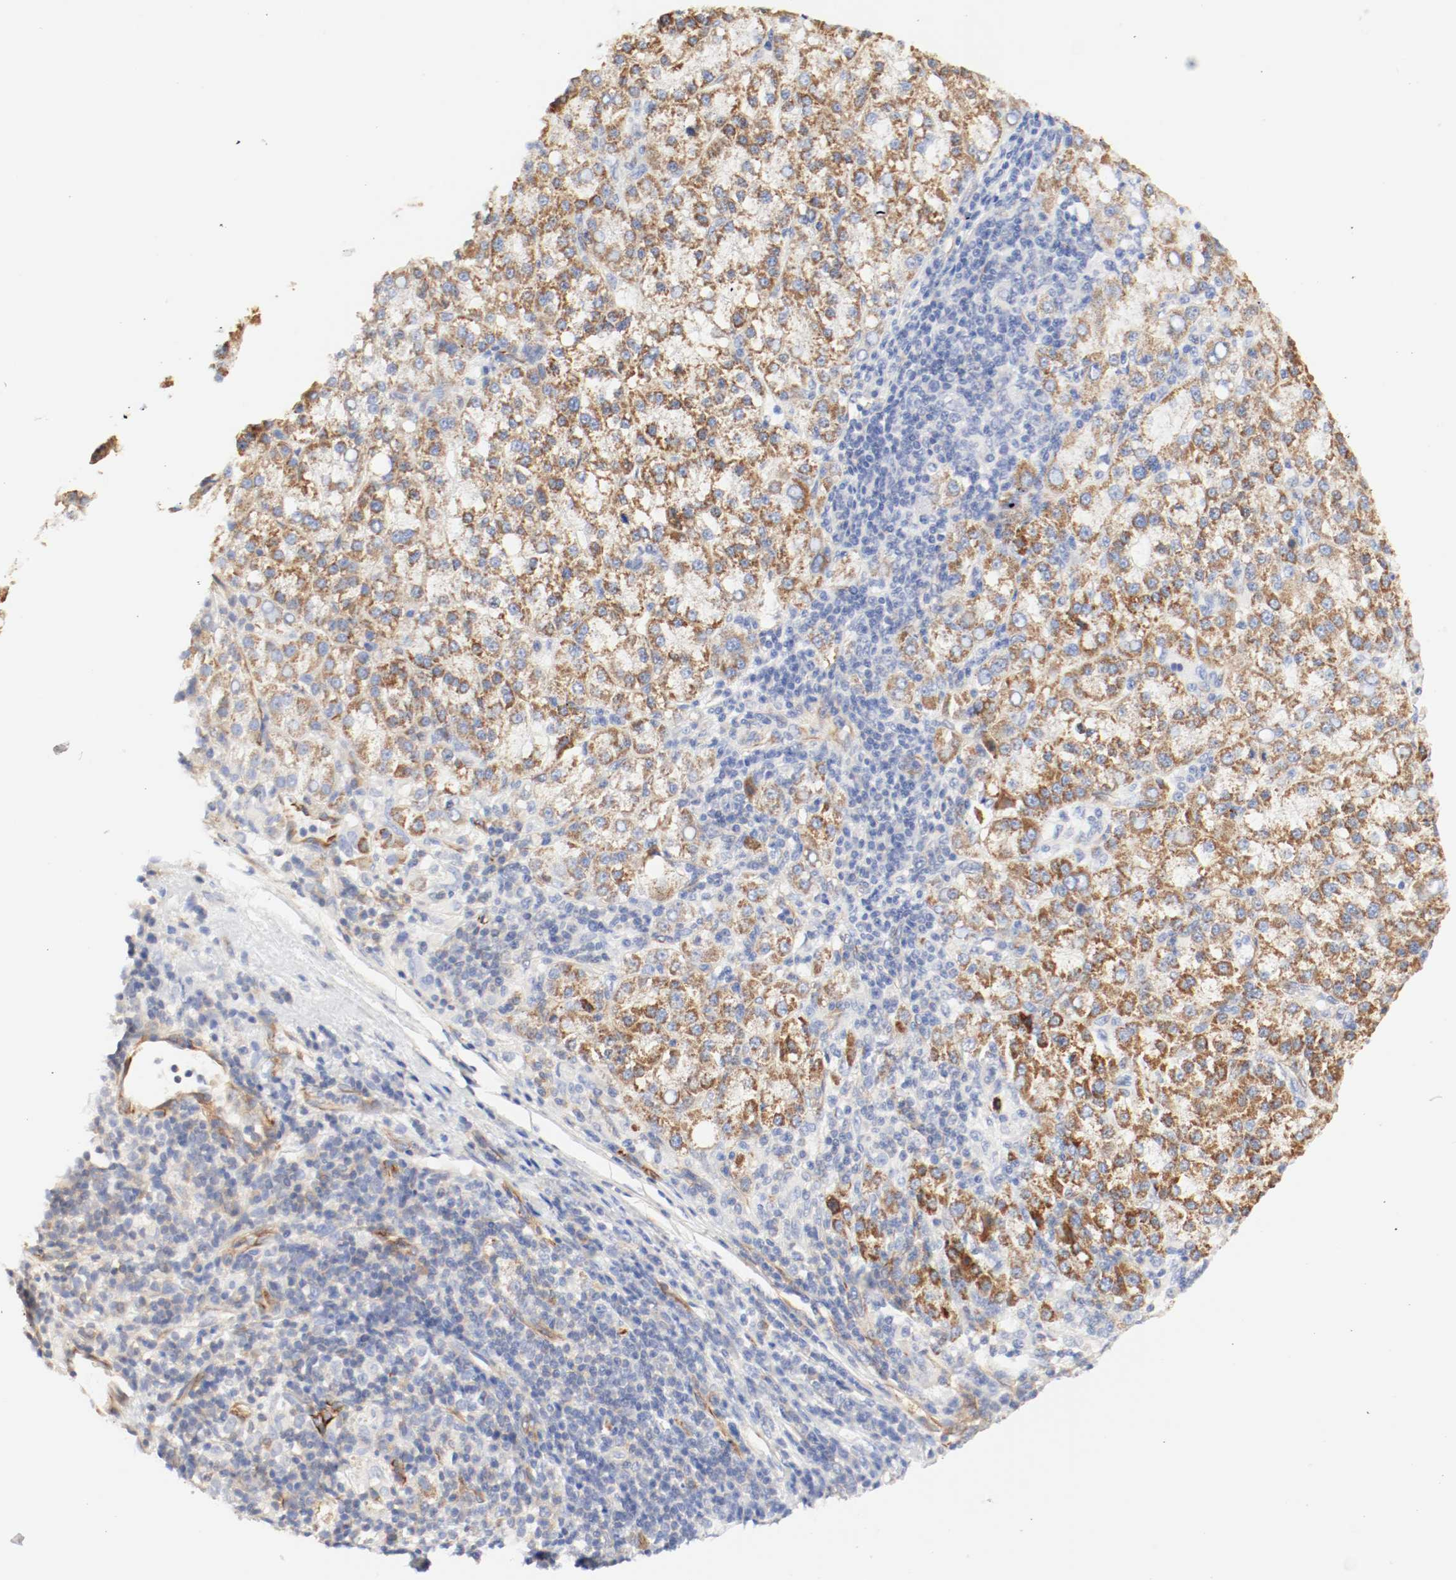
{"staining": {"intensity": "strong", "quantity": ">75%", "location": "cytoplasmic/membranous"}, "tissue": "liver cancer", "cell_type": "Tumor cells", "image_type": "cancer", "snomed": [{"axis": "morphology", "description": "Carcinoma, Hepatocellular, NOS"}, {"axis": "topography", "description": "Liver"}], "caption": "Human liver cancer stained with a protein marker reveals strong staining in tumor cells.", "gene": "GIT1", "patient": {"sex": "female", "age": 58}}